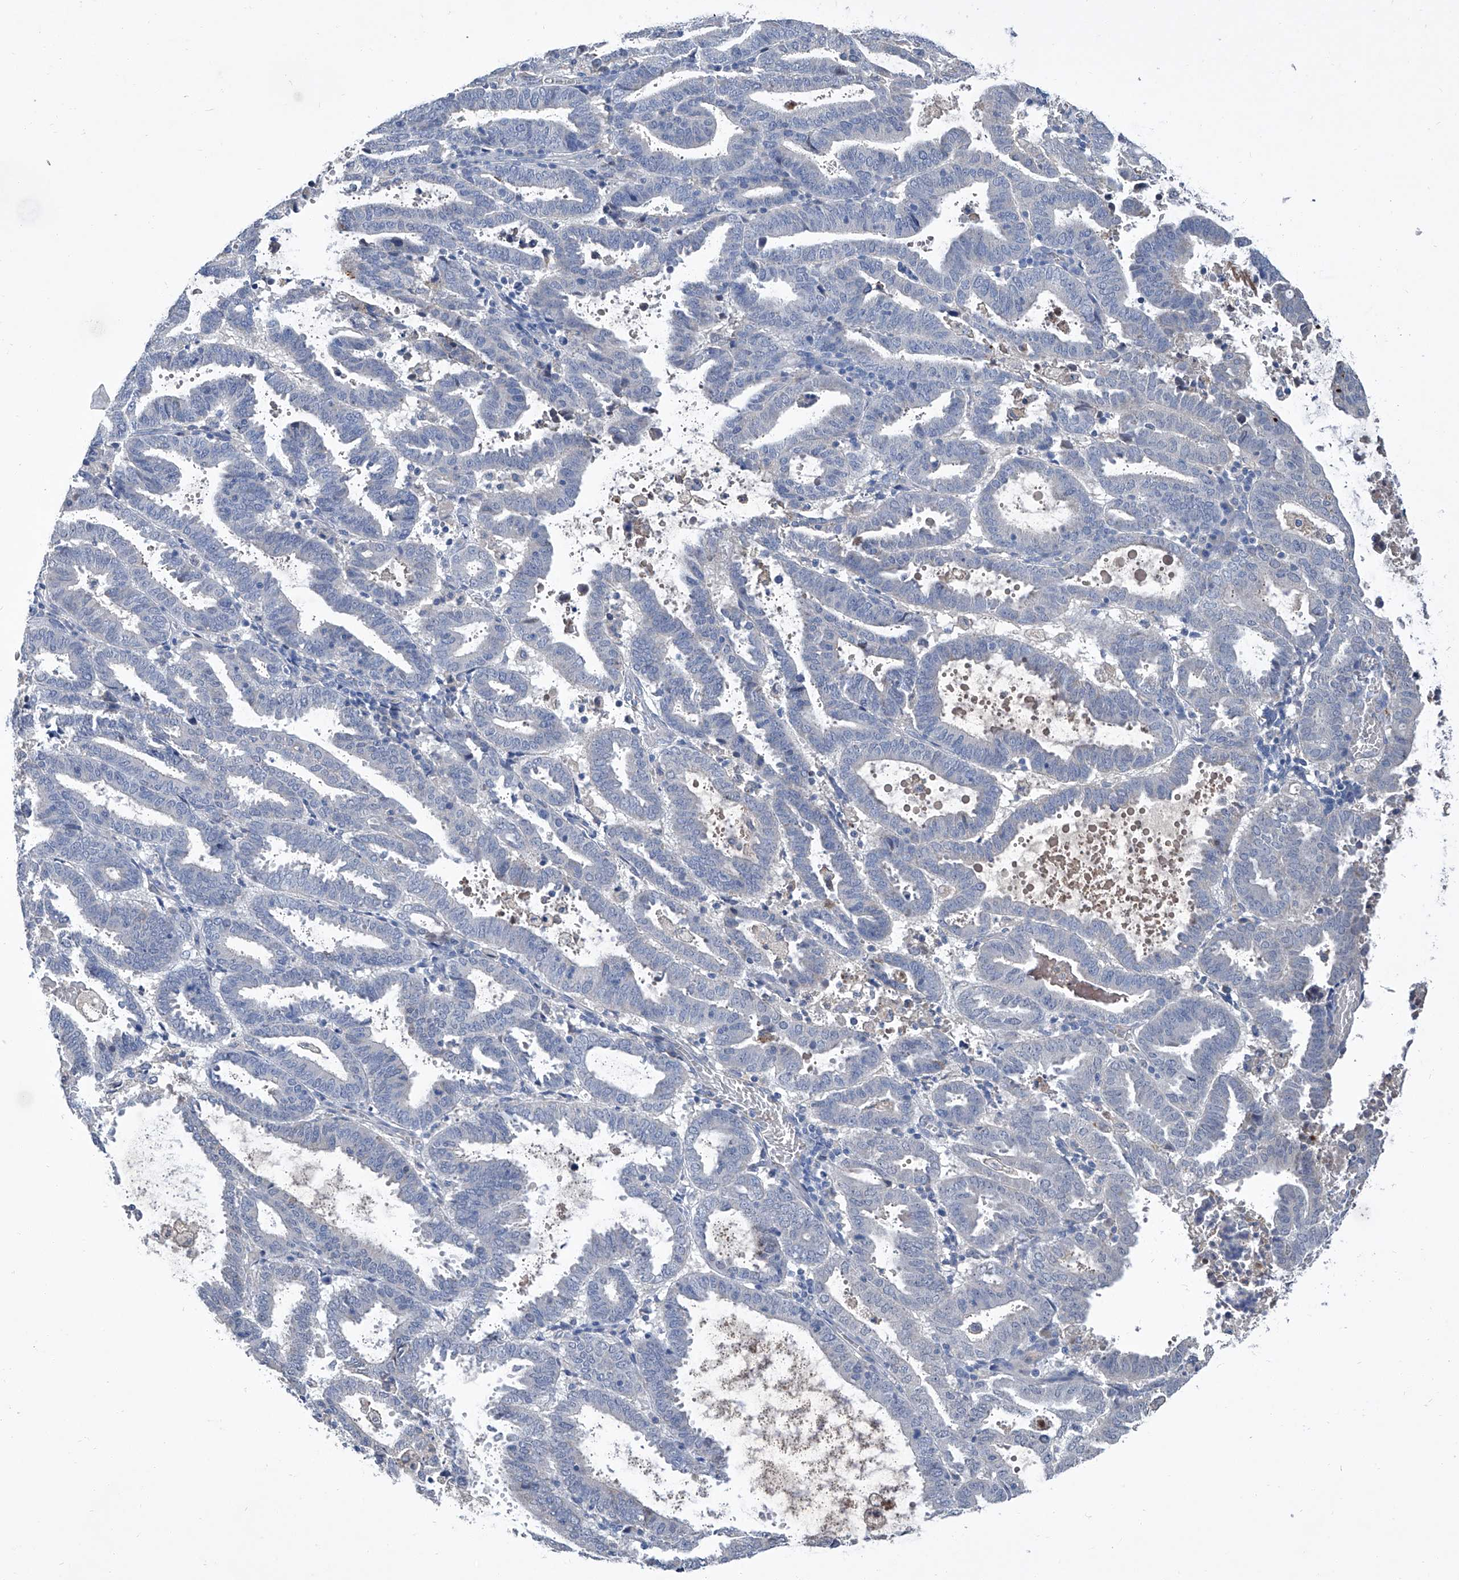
{"staining": {"intensity": "weak", "quantity": "<25%", "location": "cytoplasmic/membranous"}, "tissue": "endometrial cancer", "cell_type": "Tumor cells", "image_type": "cancer", "snomed": [{"axis": "morphology", "description": "Adenocarcinoma, NOS"}, {"axis": "topography", "description": "Uterus"}], "caption": "Immunohistochemical staining of human endometrial adenocarcinoma exhibits no significant positivity in tumor cells.", "gene": "GPT", "patient": {"sex": "female", "age": 83}}